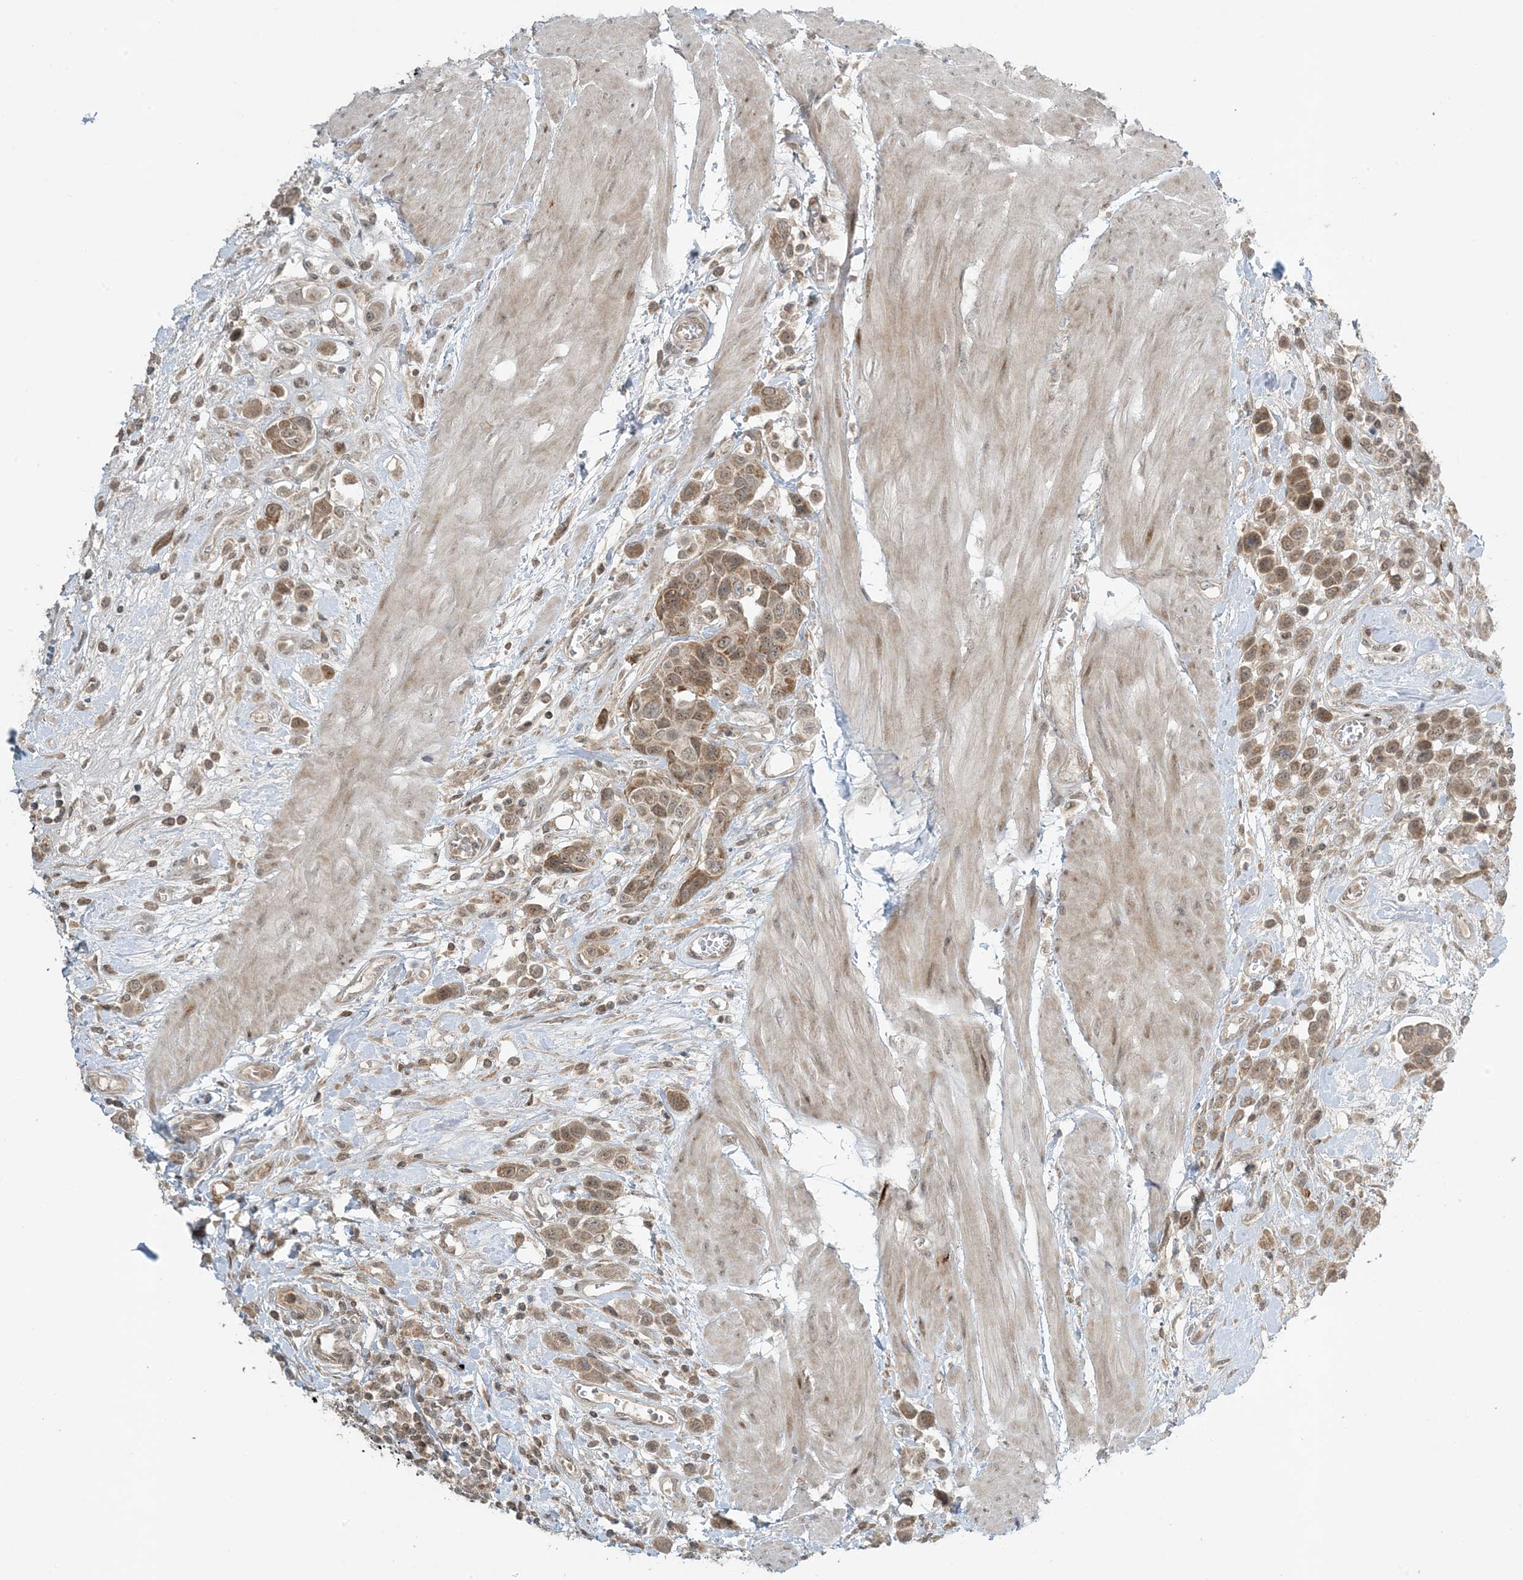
{"staining": {"intensity": "moderate", "quantity": ">75%", "location": "cytoplasmic/membranous"}, "tissue": "urothelial cancer", "cell_type": "Tumor cells", "image_type": "cancer", "snomed": [{"axis": "morphology", "description": "Urothelial carcinoma, High grade"}, {"axis": "topography", "description": "Urinary bladder"}], "caption": "High-grade urothelial carcinoma tissue reveals moderate cytoplasmic/membranous staining in approximately >75% of tumor cells", "gene": "PHLDB2", "patient": {"sex": "male", "age": 50}}